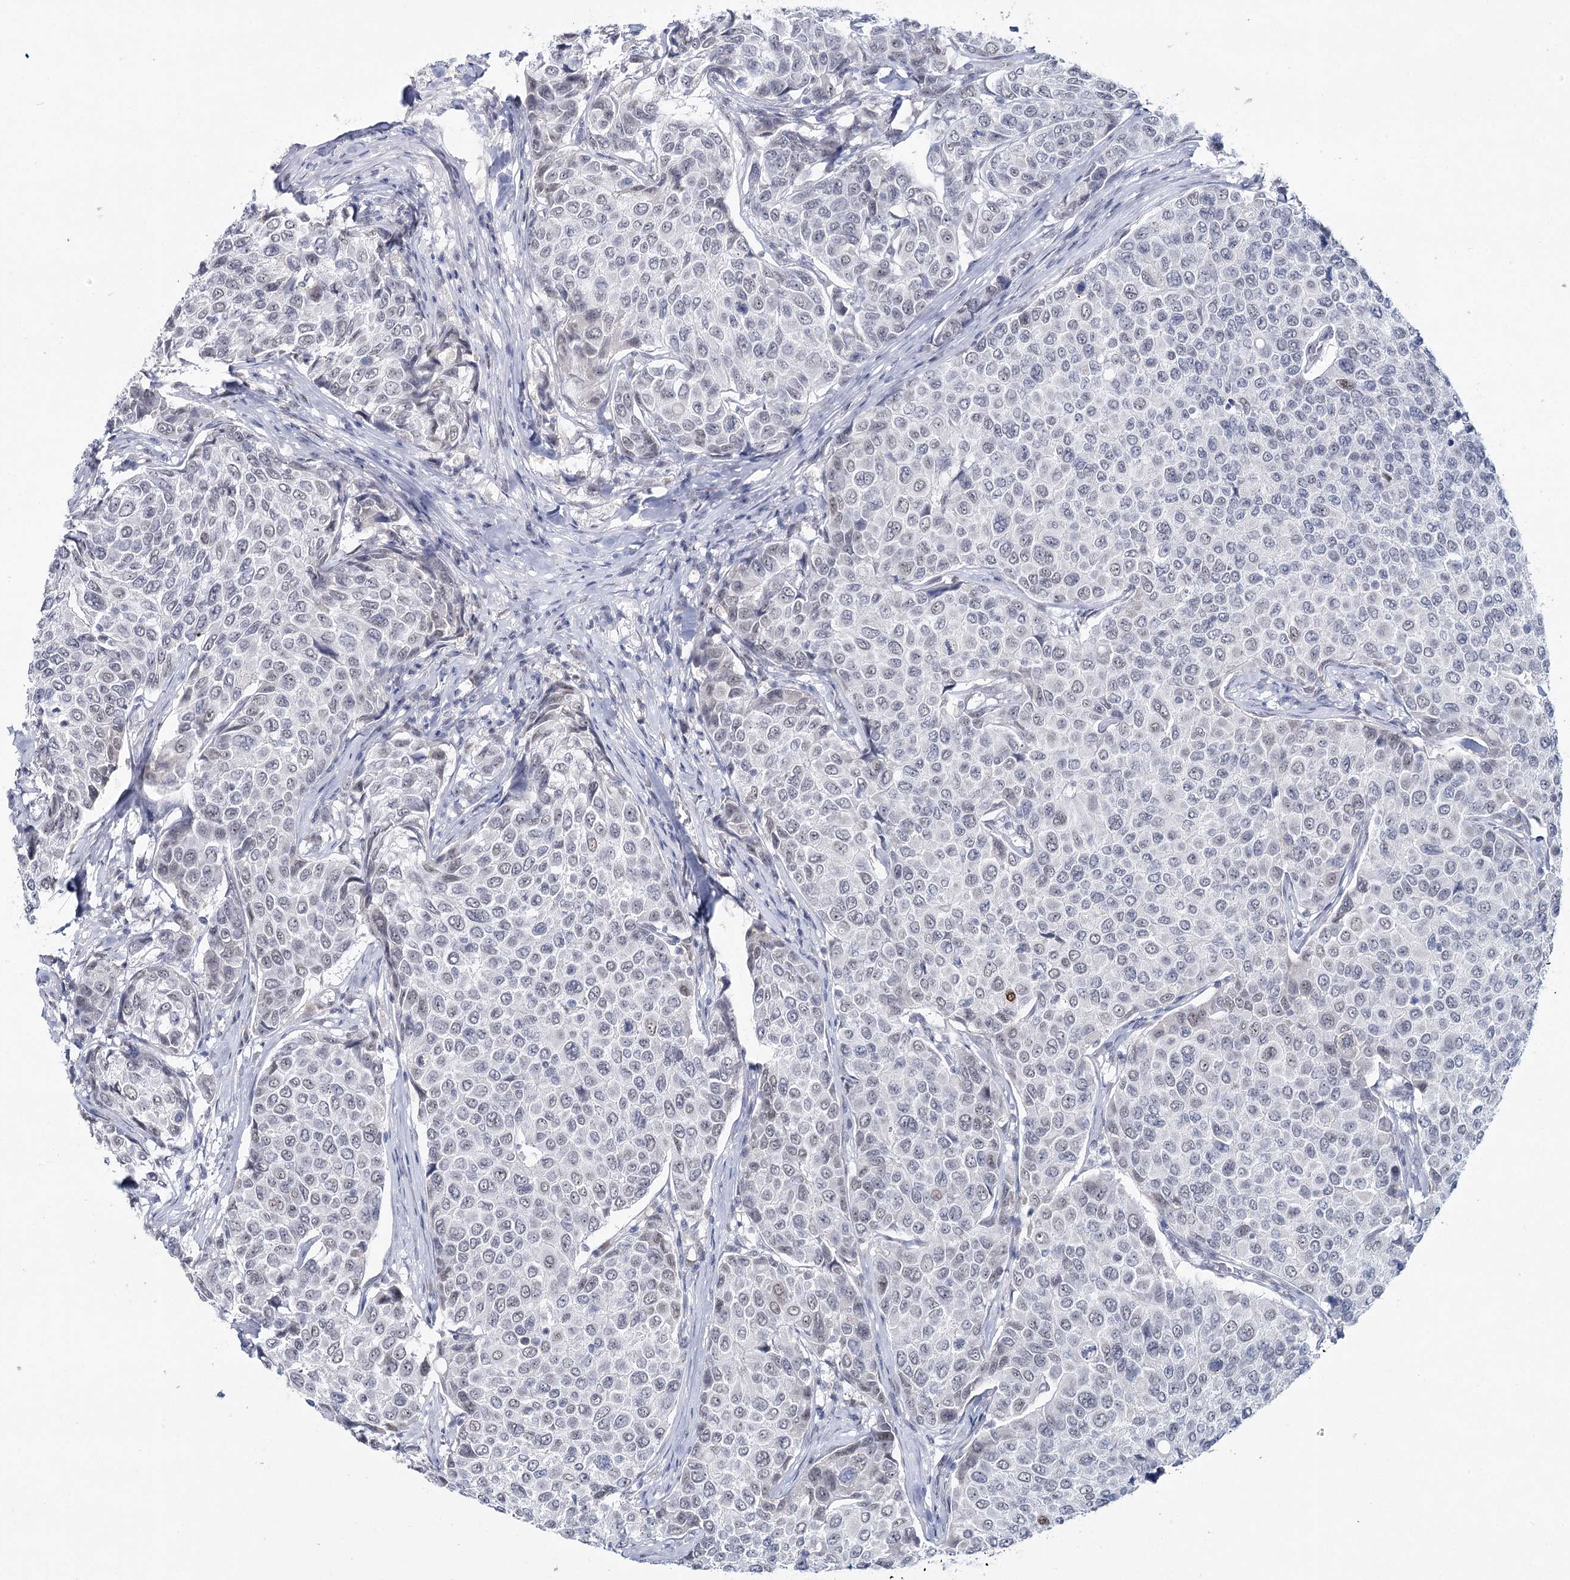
{"staining": {"intensity": "weak", "quantity": "25%-75%", "location": "nuclear"}, "tissue": "breast cancer", "cell_type": "Tumor cells", "image_type": "cancer", "snomed": [{"axis": "morphology", "description": "Duct carcinoma"}, {"axis": "topography", "description": "Breast"}], "caption": "High-magnification brightfield microscopy of breast cancer stained with DAB (3,3'-diaminobenzidine) (brown) and counterstained with hematoxylin (blue). tumor cells exhibit weak nuclear staining is seen in approximately25%-75% of cells.", "gene": "ZC3H8", "patient": {"sex": "female", "age": 55}}